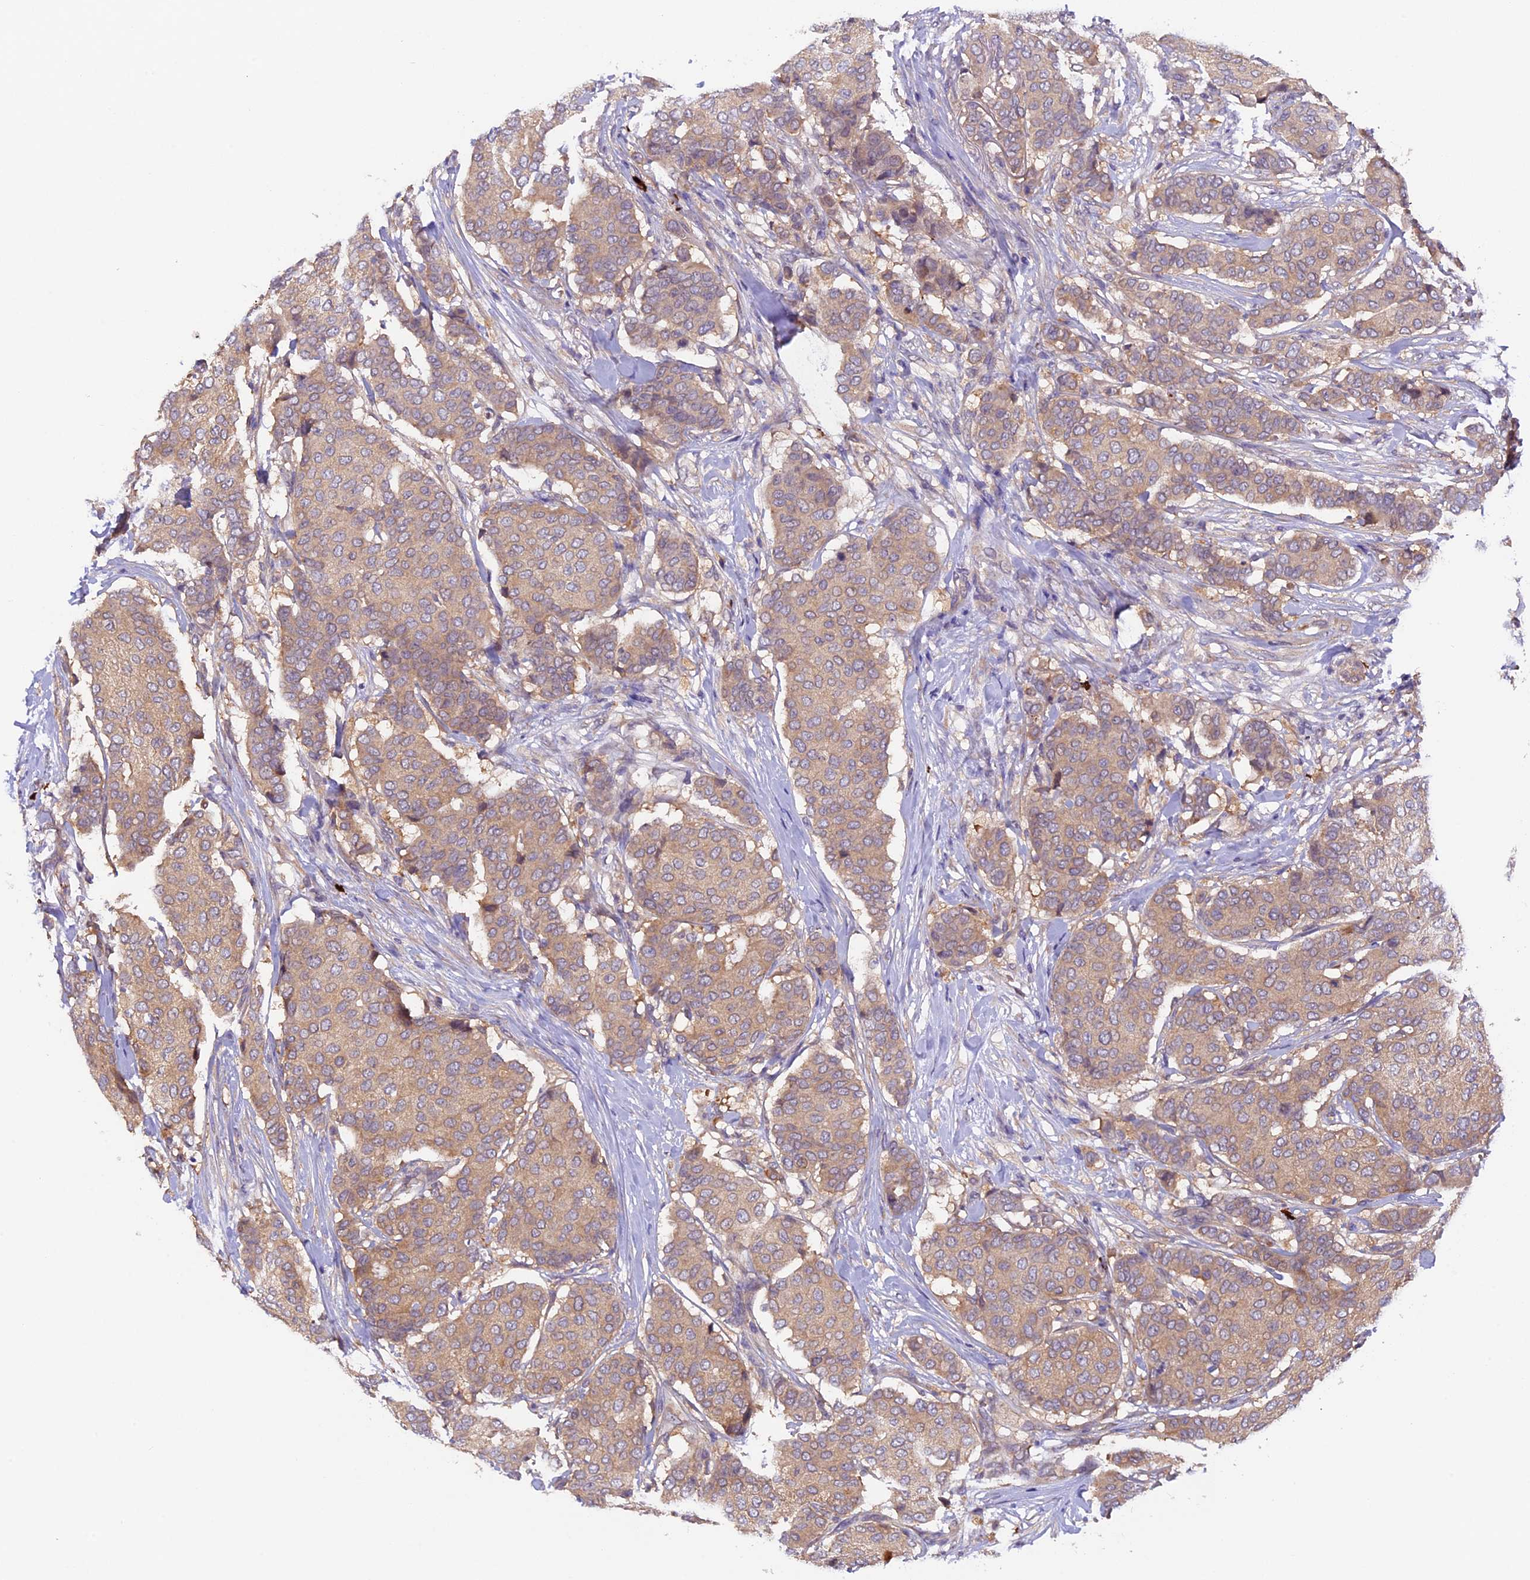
{"staining": {"intensity": "weak", "quantity": "<25%", "location": "cytoplasmic/membranous"}, "tissue": "breast cancer", "cell_type": "Tumor cells", "image_type": "cancer", "snomed": [{"axis": "morphology", "description": "Duct carcinoma"}, {"axis": "topography", "description": "Breast"}], "caption": "High magnification brightfield microscopy of breast cancer stained with DAB (3,3'-diaminobenzidine) (brown) and counterstained with hematoxylin (blue): tumor cells show no significant expression. (Brightfield microscopy of DAB immunohistochemistry at high magnification).", "gene": "CCDC9B", "patient": {"sex": "female", "age": 75}}